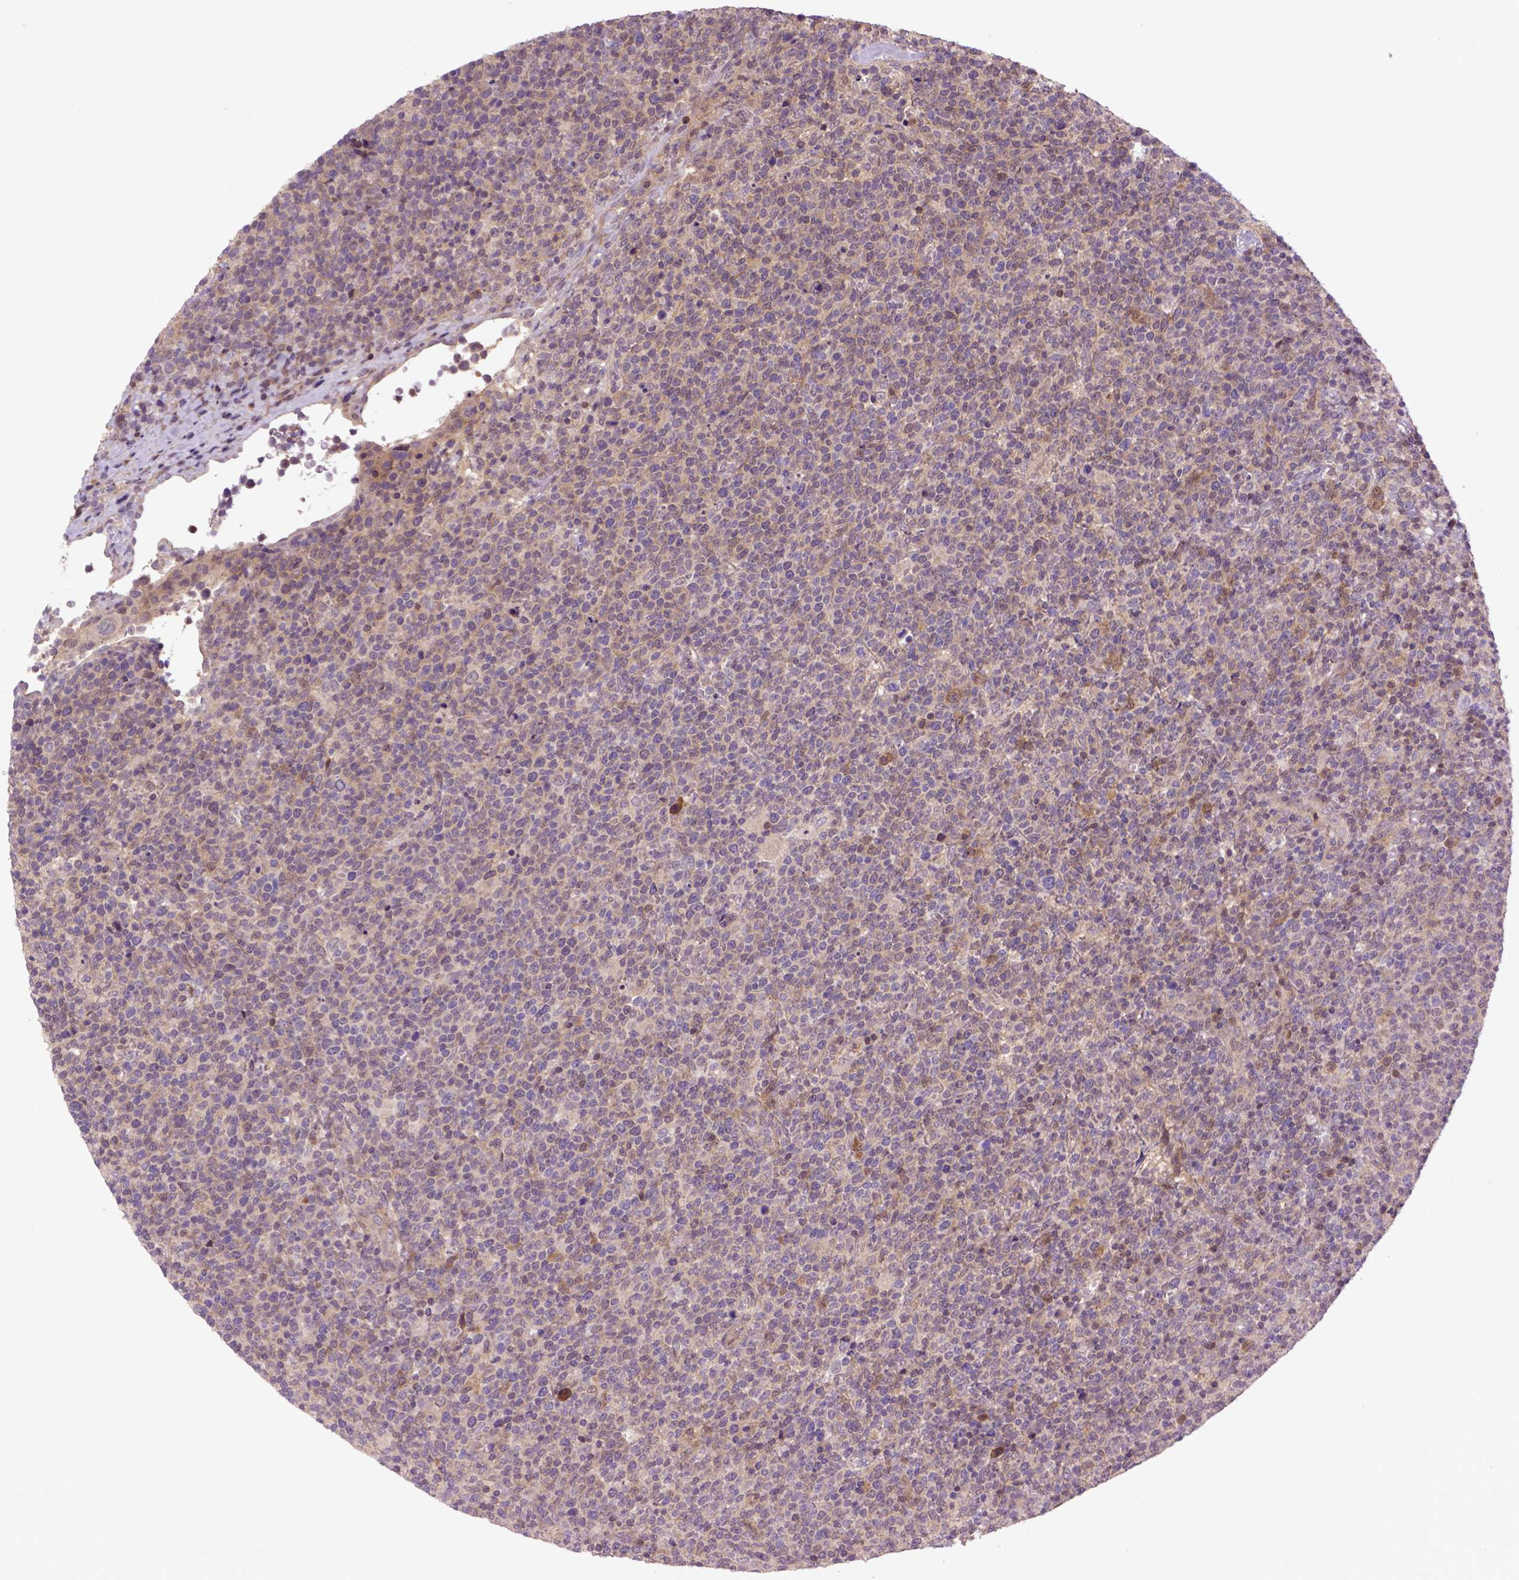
{"staining": {"intensity": "moderate", "quantity": ">75%", "location": "cytoplasmic/membranous,nuclear"}, "tissue": "lymphoma", "cell_type": "Tumor cells", "image_type": "cancer", "snomed": [{"axis": "morphology", "description": "Malignant lymphoma, non-Hodgkin's type, High grade"}, {"axis": "topography", "description": "Lymph node"}], "caption": "There is medium levels of moderate cytoplasmic/membranous and nuclear expression in tumor cells of lymphoma, as demonstrated by immunohistochemical staining (brown color).", "gene": "HSPBP1", "patient": {"sex": "male", "age": 61}}